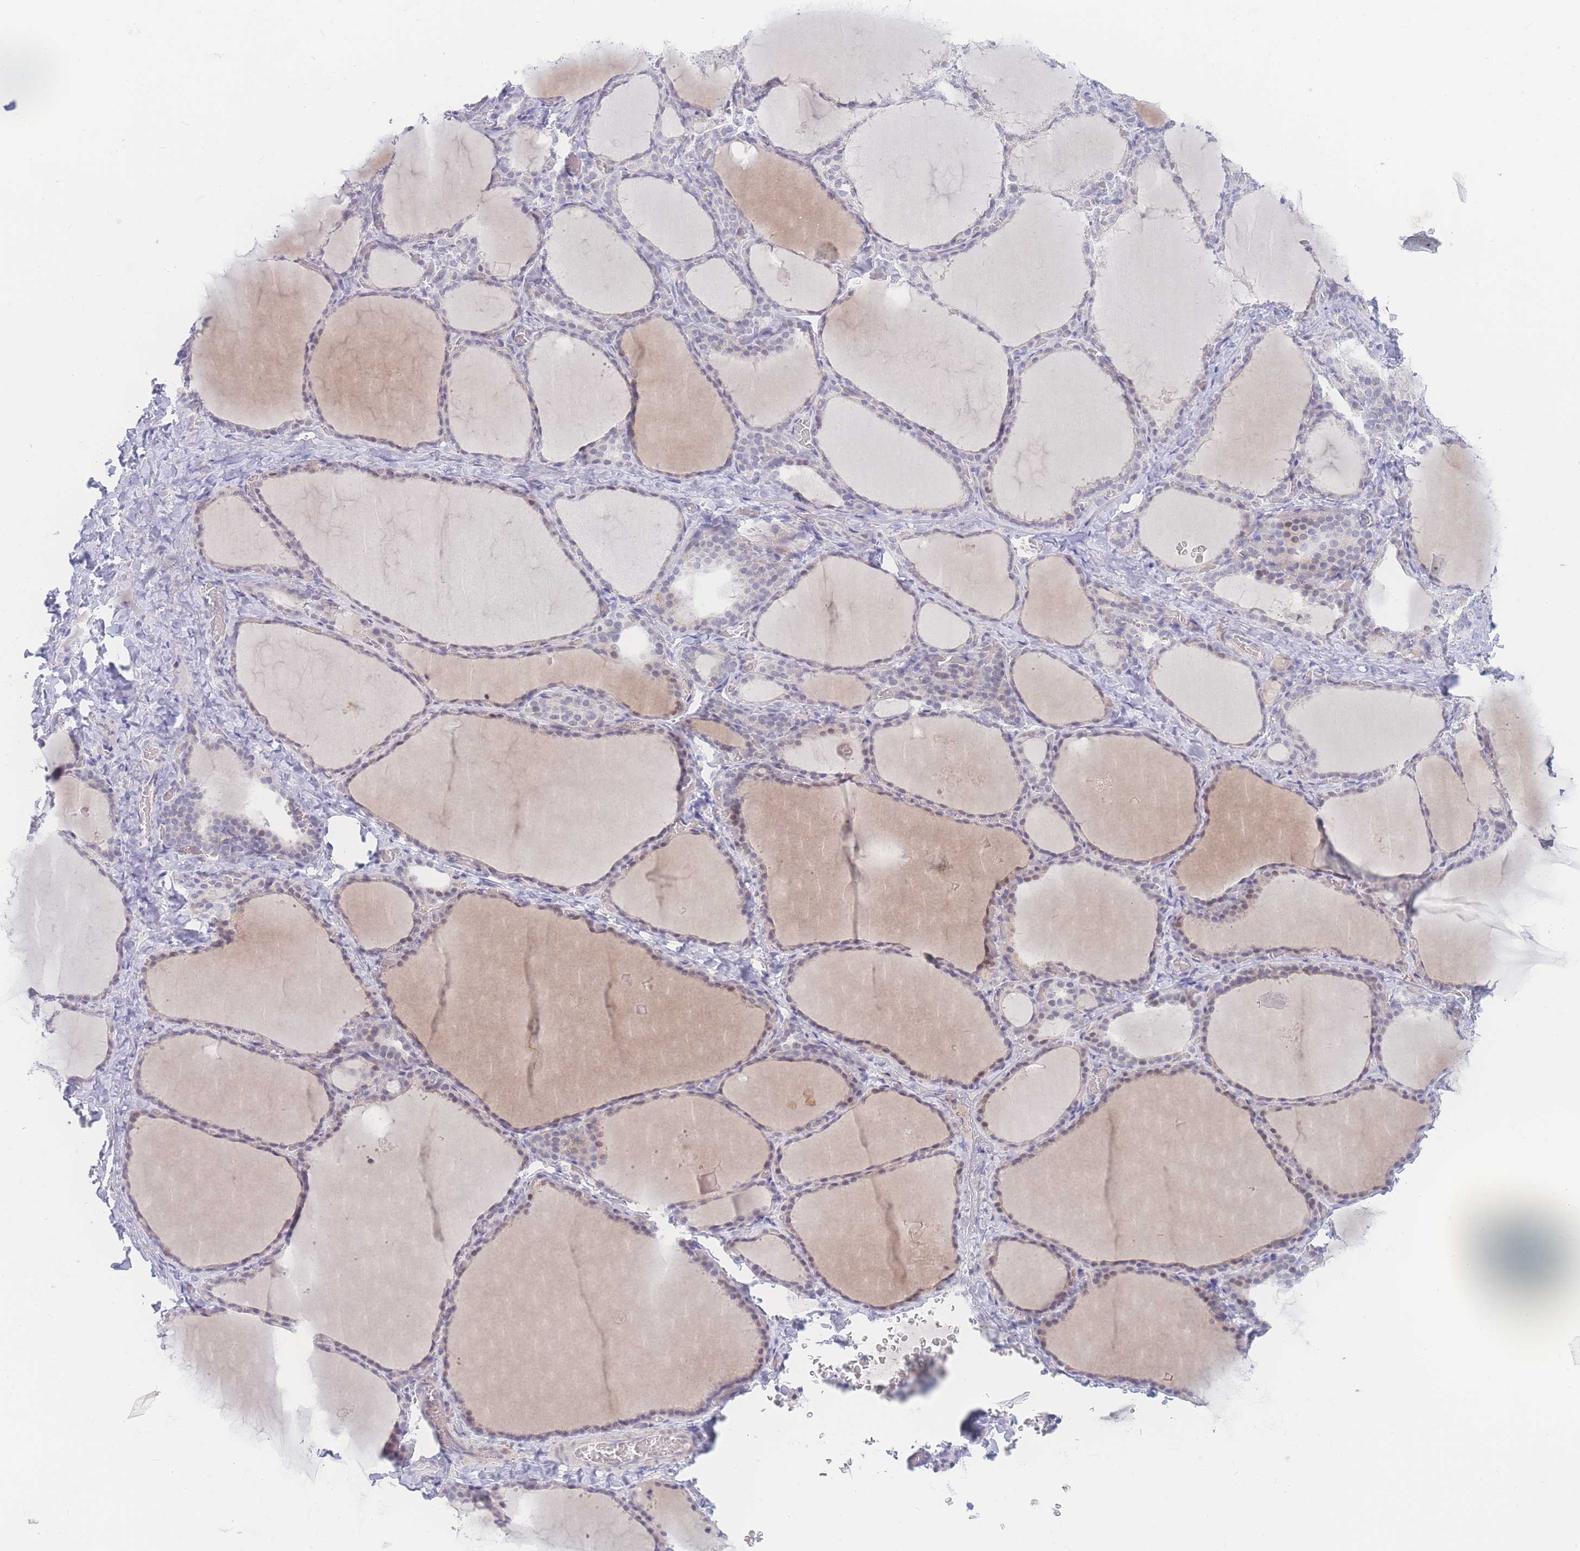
{"staining": {"intensity": "negative", "quantity": "none", "location": "none"}, "tissue": "thyroid gland", "cell_type": "Glandular cells", "image_type": "normal", "snomed": [{"axis": "morphology", "description": "Normal tissue, NOS"}, {"axis": "topography", "description": "Thyroid gland"}], "caption": "IHC of unremarkable thyroid gland shows no expression in glandular cells. Nuclei are stained in blue.", "gene": "PRSS22", "patient": {"sex": "female", "age": 39}}